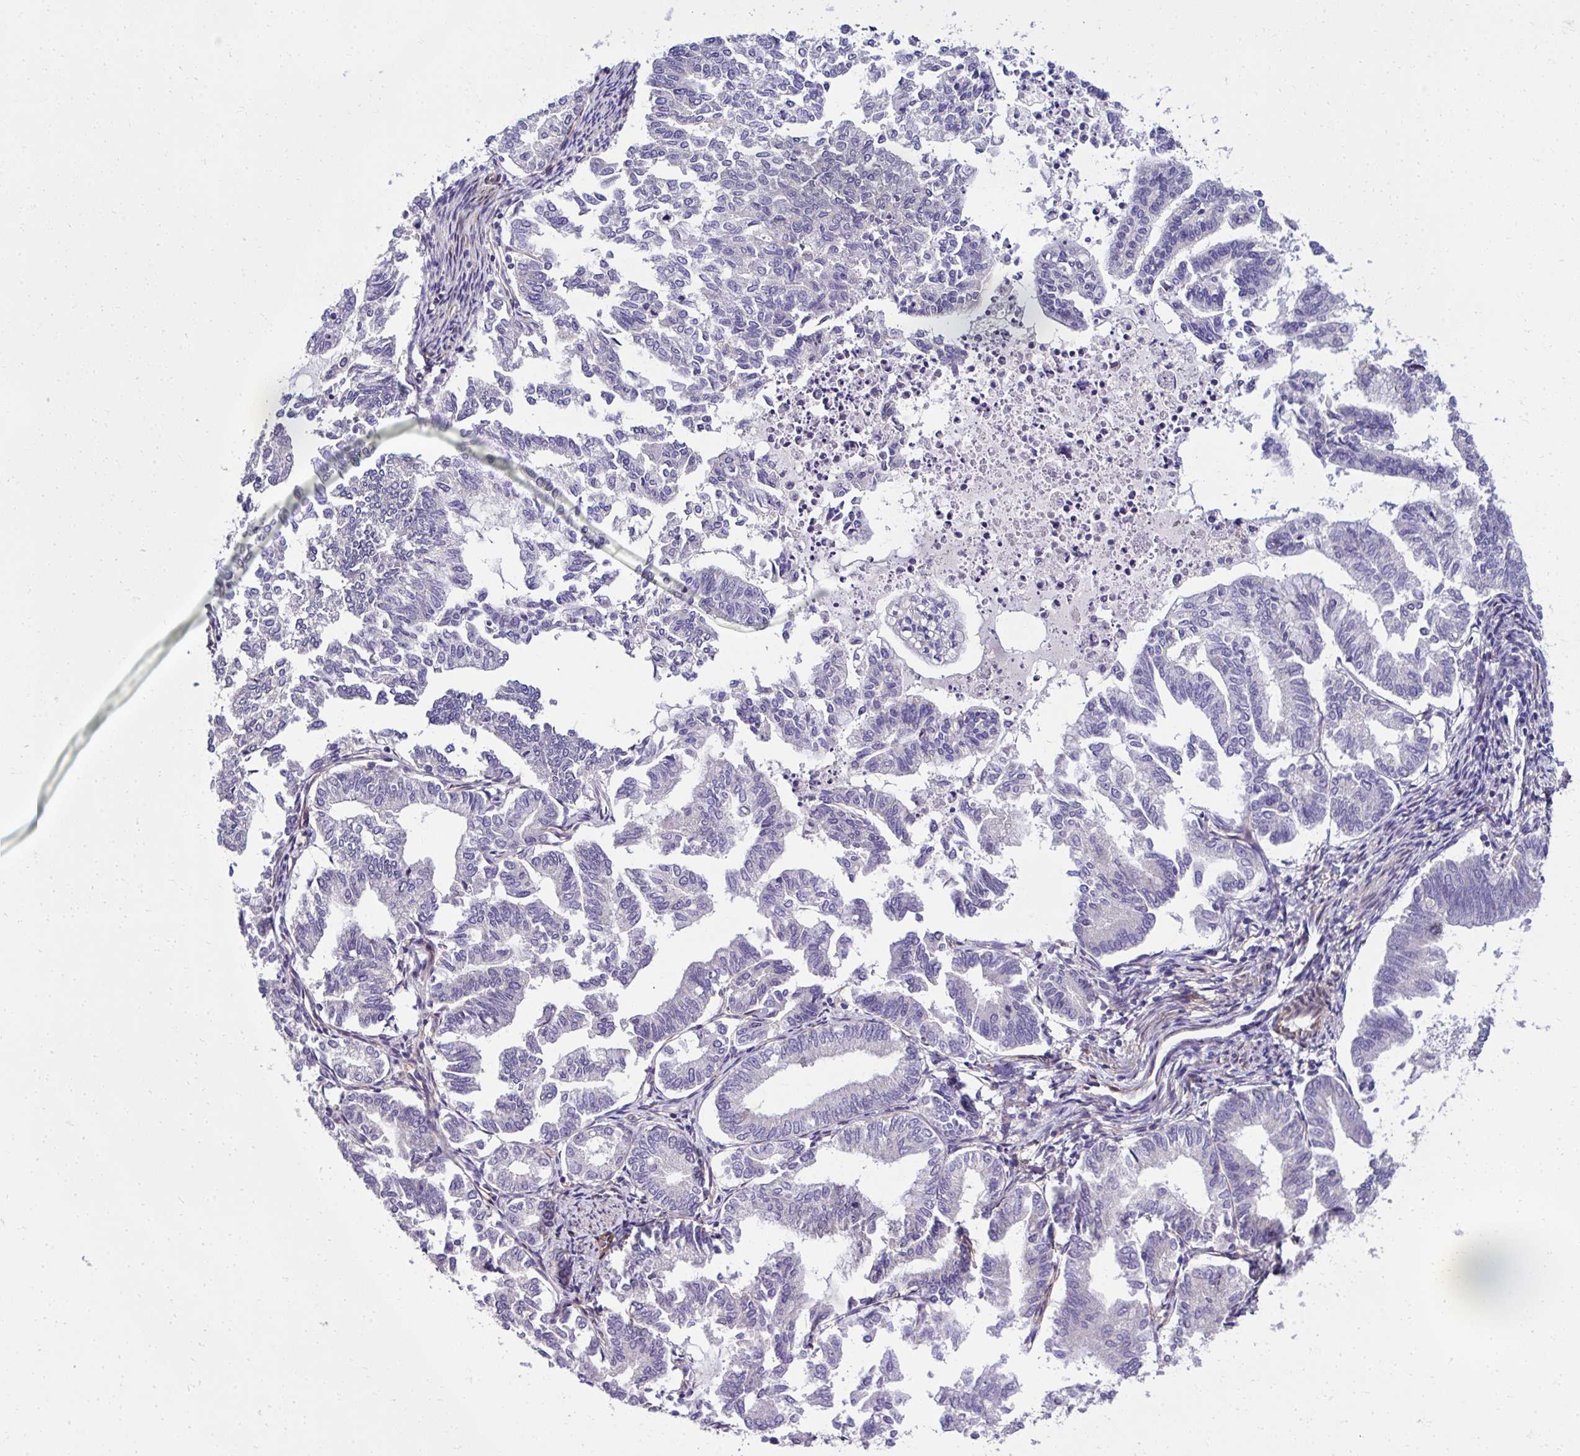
{"staining": {"intensity": "negative", "quantity": "none", "location": "none"}, "tissue": "endometrial cancer", "cell_type": "Tumor cells", "image_type": "cancer", "snomed": [{"axis": "morphology", "description": "Adenocarcinoma, NOS"}, {"axis": "topography", "description": "Endometrium"}], "caption": "Tumor cells are negative for brown protein staining in endometrial cancer. (IHC, brightfield microscopy, high magnification).", "gene": "TRIM52", "patient": {"sex": "female", "age": 79}}